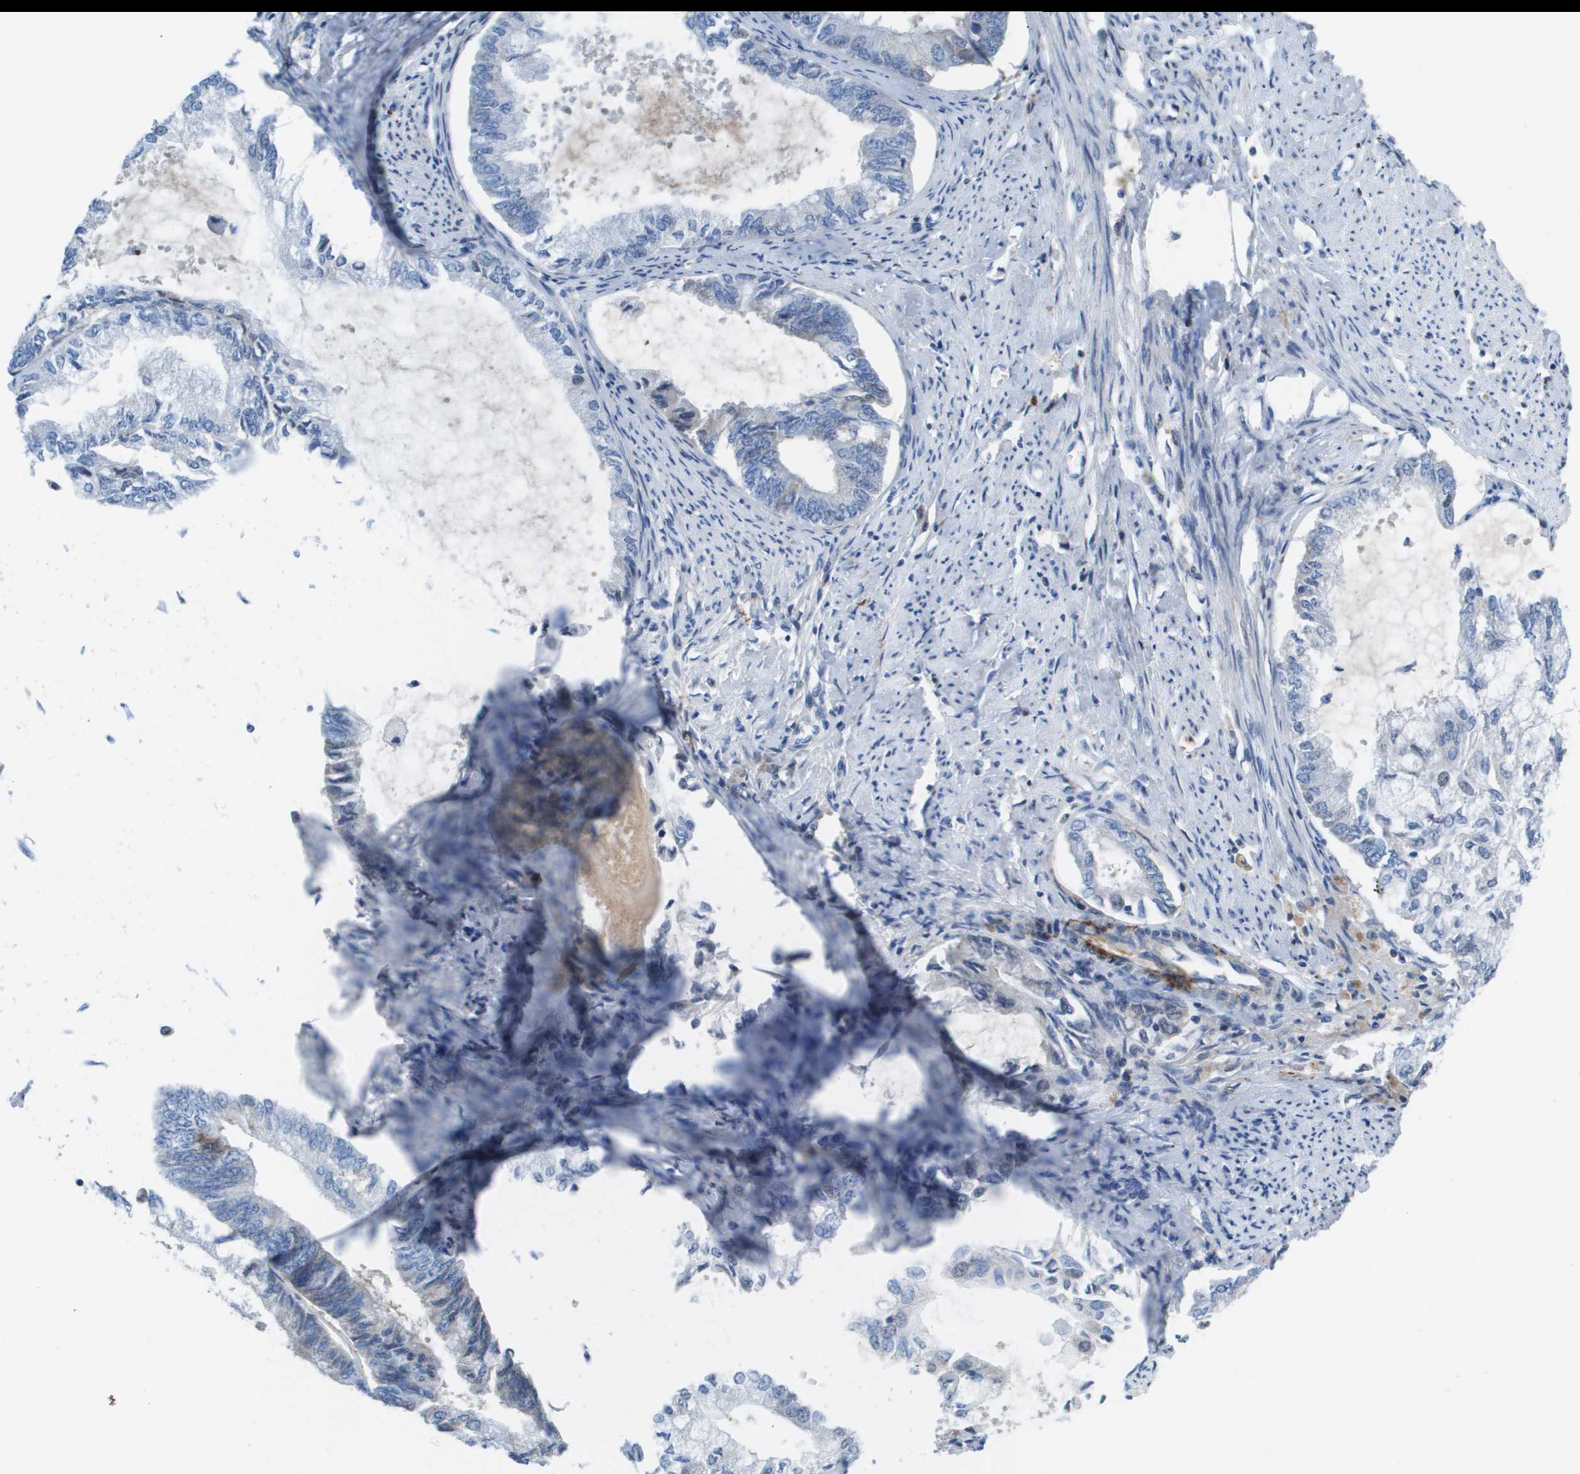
{"staining": {"intensity": "negative", "quantity": "none", "location": "none"}, "tissue": "endometrial cancer", "cell_type": "Tumor cells", "image_type": "cancer", "snomed": [{"axis": "morphology", "description": "Adenocarcinoma, NOS"}, {"axis": "topography", "description": "Endometrium"}], "caption": "The photomicrograph shows no significant staining in tumor cells of endometrial cancer. (Stains: DAB (3,3'-diaminobenzidine) immunohistochemistry (IHC) with hematoxylin counter stain, Microscopy: brightfield microscopy at high magnification).", "gene": "VTN", "patient": {"sex": "female", "age": 86}}